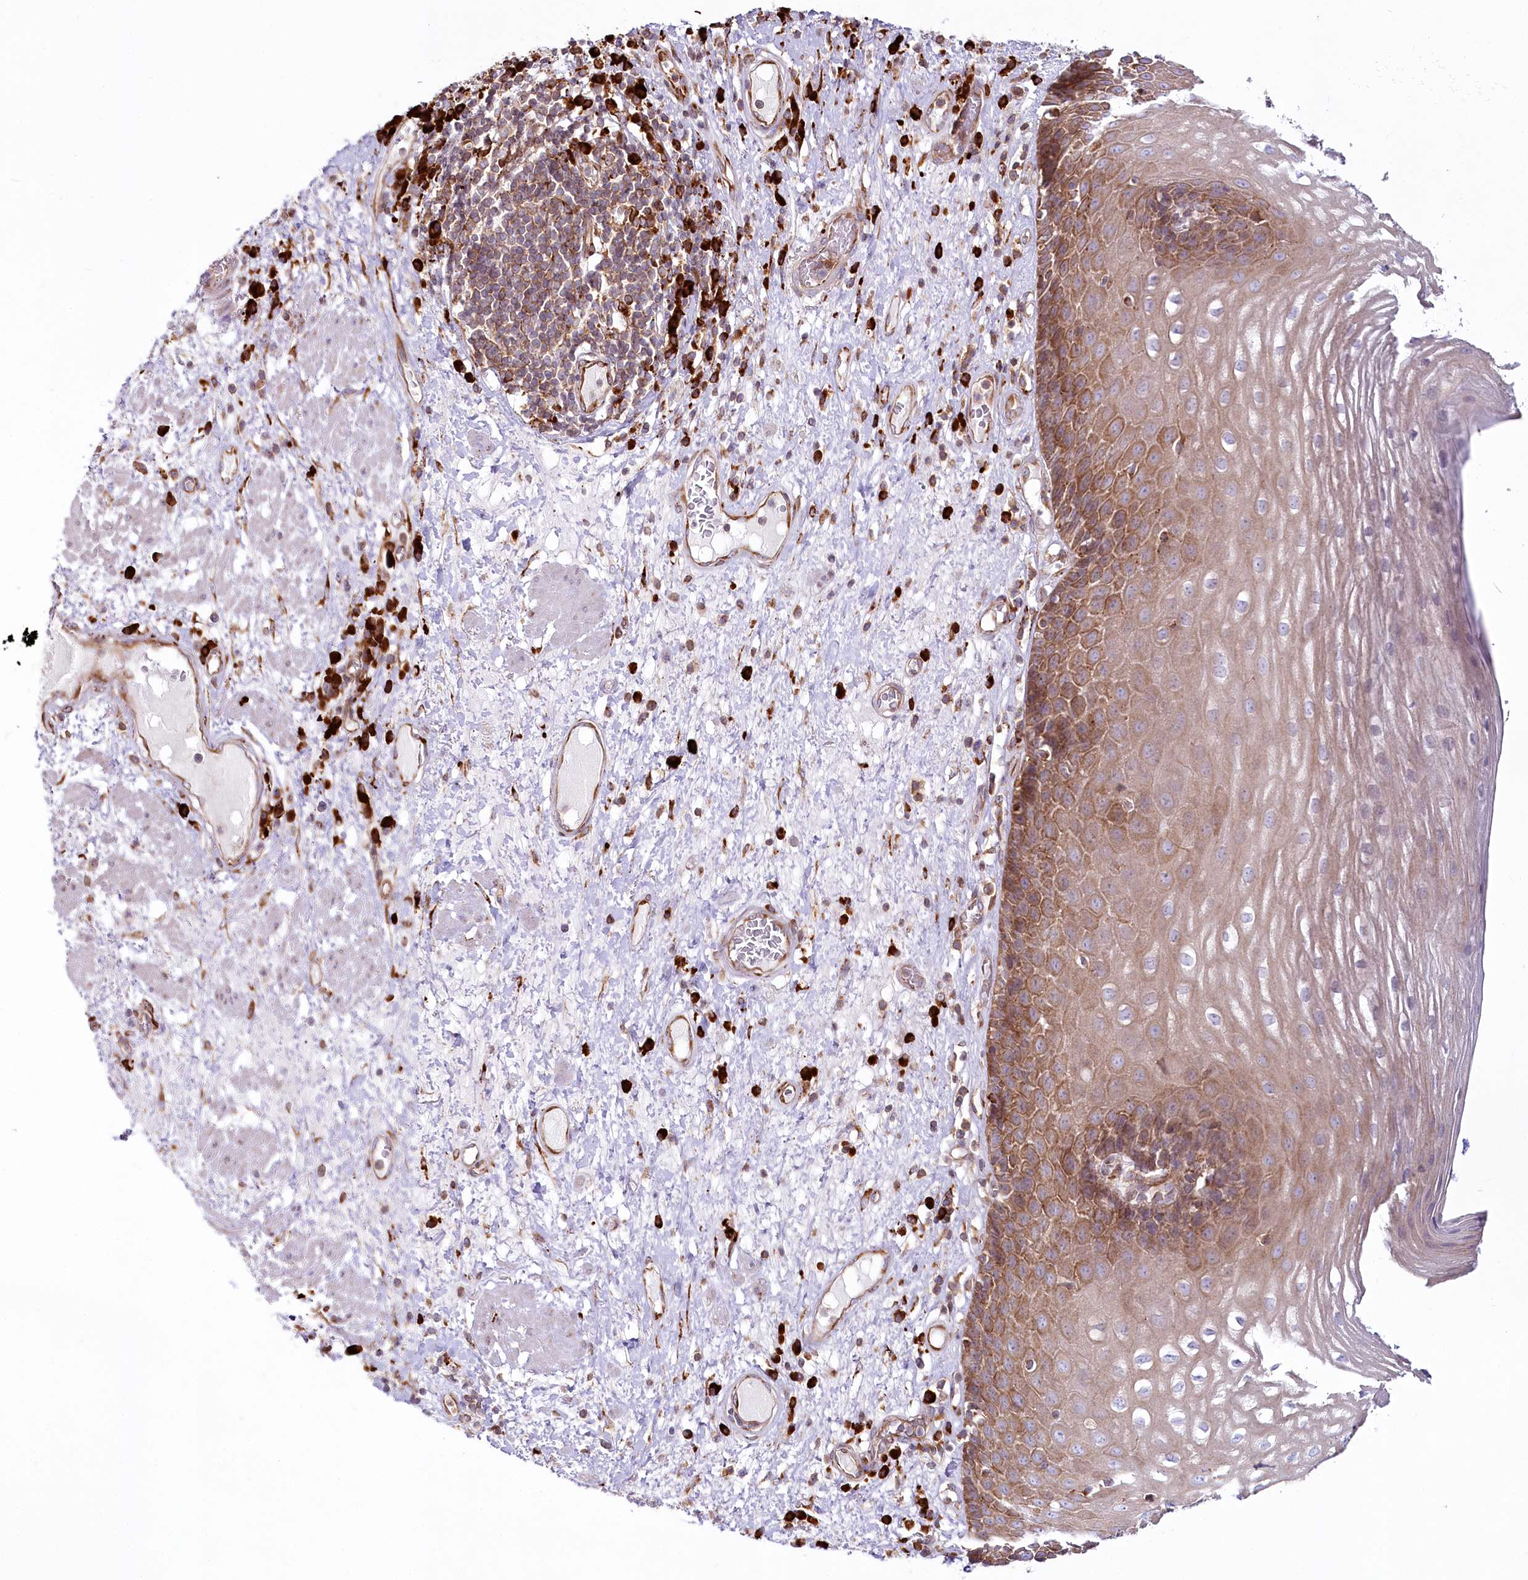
{"staining": {"intensity": "moderate", "quantity": ">75%", "location": "cytoplasmic/membranous"}, "tissue": "esophagus", "cell_type": "Squamous epithelial cells", "image_type": "normal", "snomed": [{"axis": "morphology", "description": "Normal tissue, NOS"}, {"axis": "morphology", "description": "Adenocarcinoma, NOS"}, {"axis": "topography", "description": "Esophagus"}], "caption": "Immunohistochemistry (DAB (3,3'-diaminobenzidine)) staining of normal human esophagus displays moderate cytoplasmic/membranous protein positivity in about >75% of squamous epithelial cells. (DAB = brown stain, brightfield microscopy at high magnification).", "gene": "POGLUT1", "patient": {"sex": "male", "age": 62}}